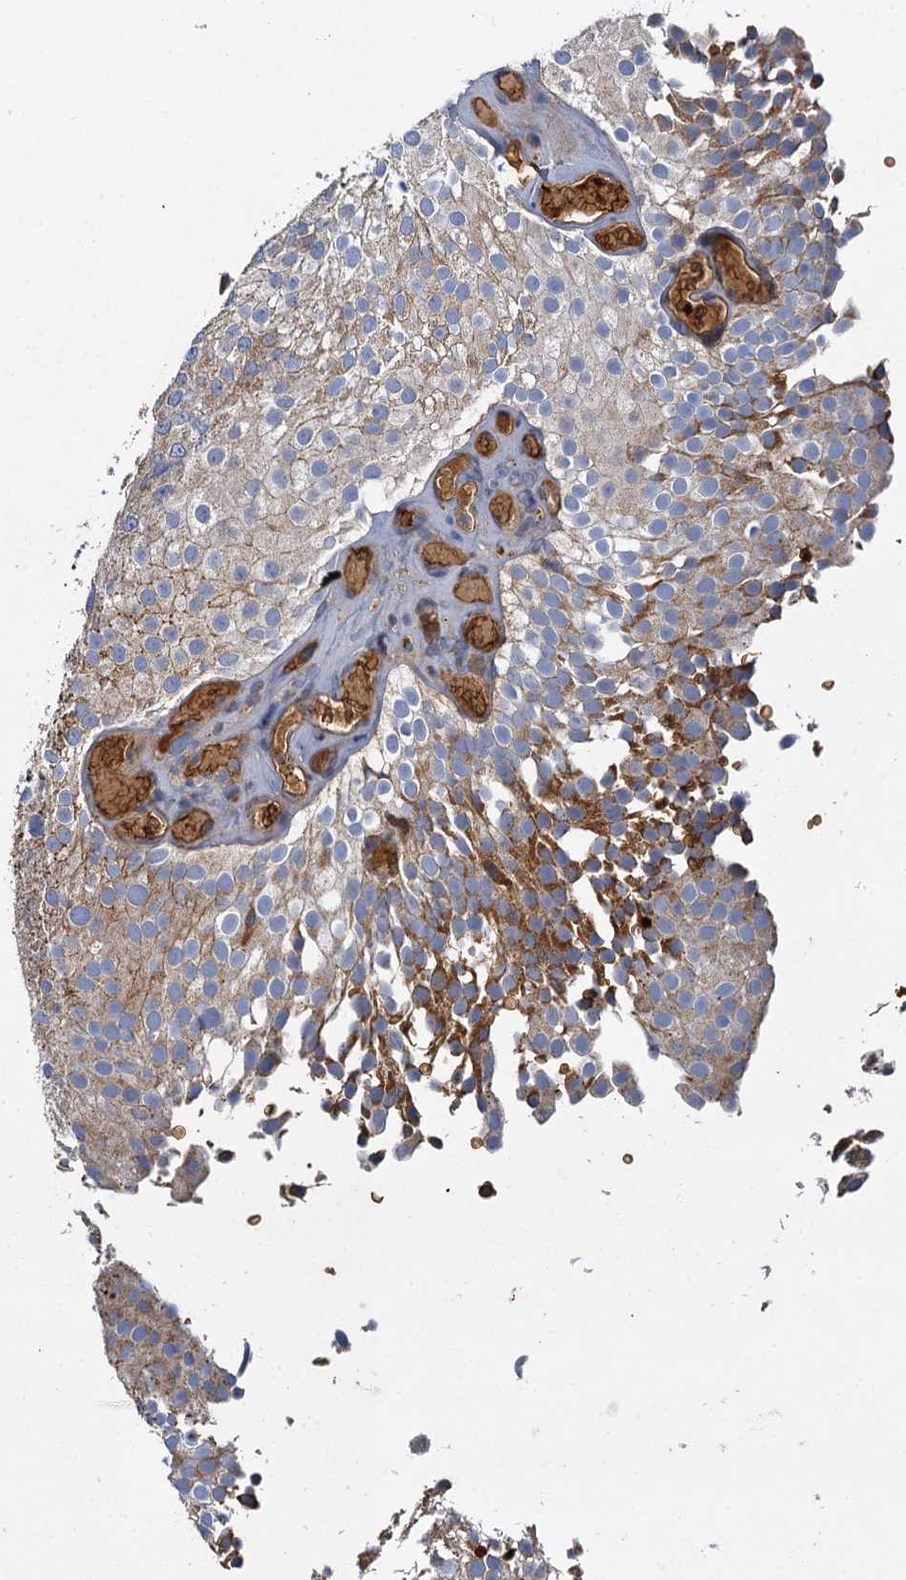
{"staining": {"intensity": "moderate", "quantity": "25%-75%", "location": "cytoplasmic/membranous"}, "tissue": "urothelial cancer", "cell_type": "Tumor cells", "image_type": "cancer", "snomed": [{"axis": "morphology", "description": "Urothelial carcinoma, Low grade"}, {"axis": "topography", "description": "Urinary bladder"}], "caption": "About 25%-75% of tumor cells in urothelial cancer show moderate cytoplasmic/membranous protein staining as visualized by brown immunohistochemical staining.", "gene": "BCS1L", "patient": {"sex": "male", "age": 78}}